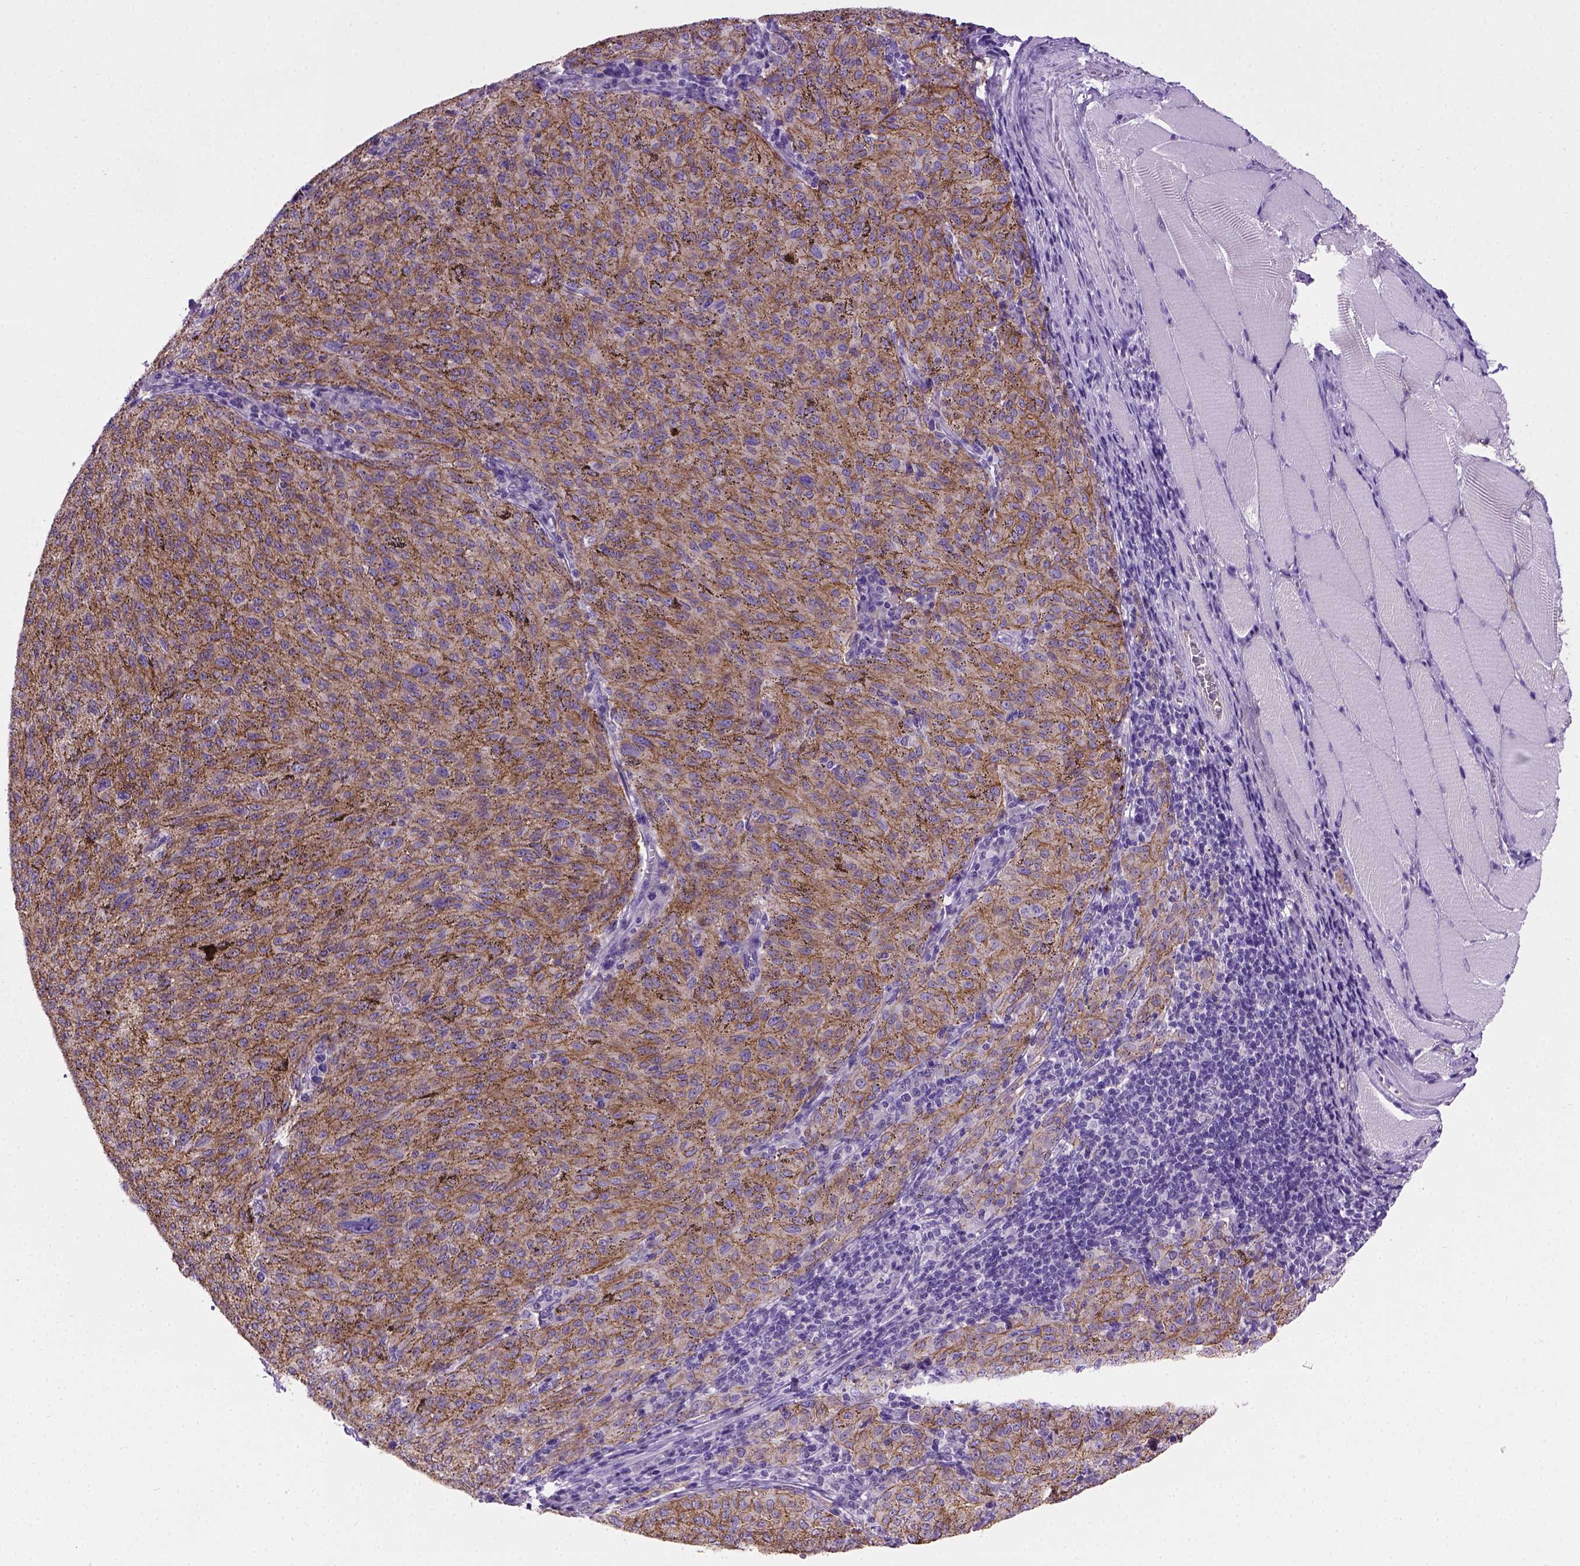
{"staining": {"intensity": "moderate", "quantity": ">75%", "location": "cytoplasmic/membranous"}, "tissue": "melanoma", "cell_type": "Tumor cells", "image_type": "cancer", "snomed": [{"axis": "morphology", "description": "Malignant melanoma, NOS"}, {"axis": "topography", "description": "Skin"}], "caption": "This is a micrograph of immunohistochemistry (IHC) staining of melanoma, which shows moderate staining in the cytoplasmic/membranous of tumor cells.", "gene": "CDH1", "patient": {"sex": "female", "age": 72}}